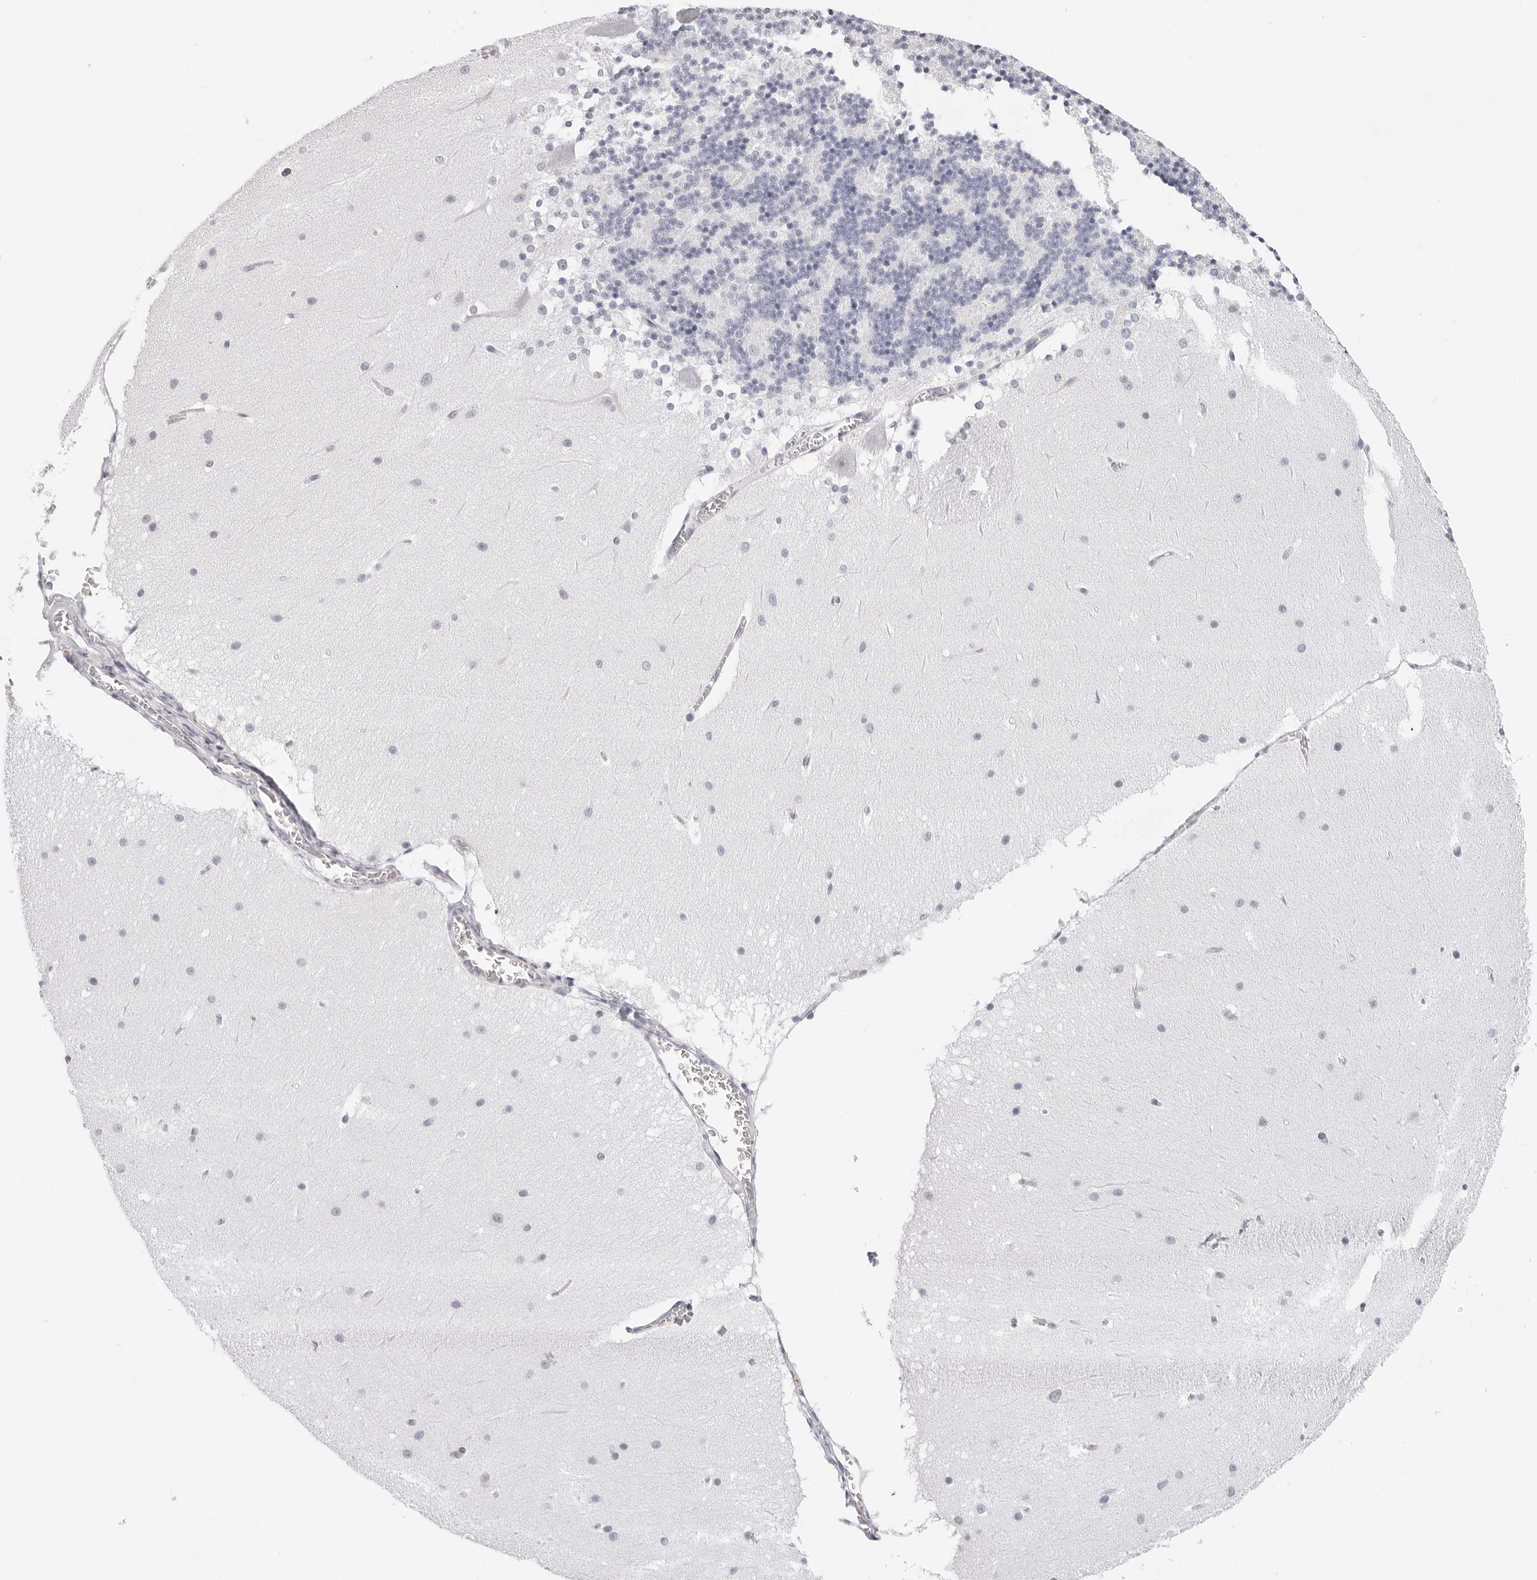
{"staining": {"intensity": "negative", "quantity": "none", "location": "none"}, "tissue": "cerebellum", "cell_type": "Cells in granular layer", "image_type": "normal", "snomed": [{"axis": "morphology", "description": "Normal tissue, NOS"}, {"axis": "topography", "description": "Cerebellum"}], "caption": "Cells in granular layer are negative for protein expression in unremarkable human cerebellum. (DAB immunohistochemistry (IHC), high magnification).", "gene": "AGMAT", "patient": {"sex": "female", "age": 19}}